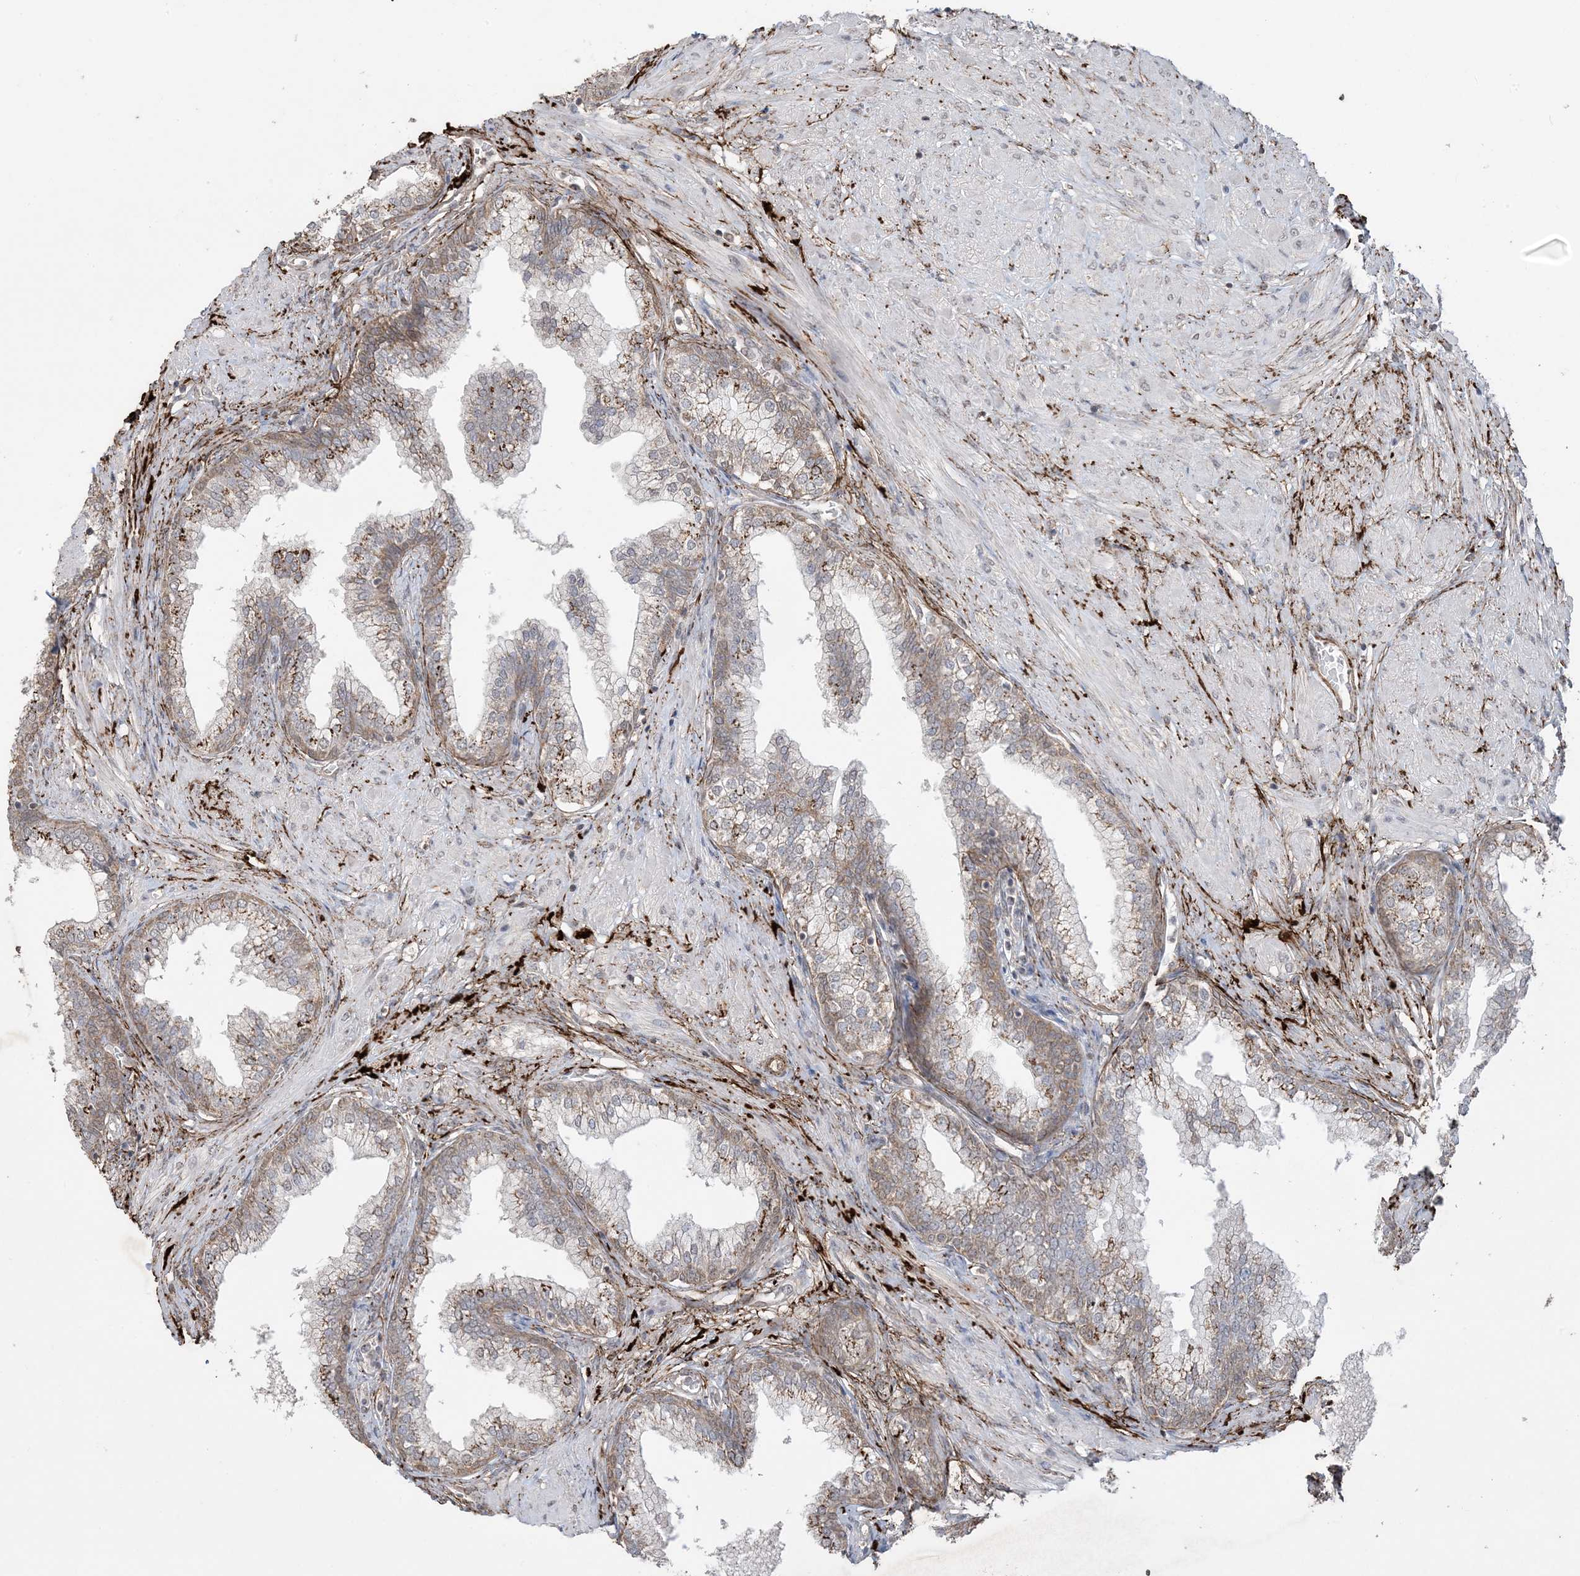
{"staining": {"intensity": "moderate", "quantity": ">75%", "location": "cytoplasmic/membranous"}, "tissue": "prostate", "cell_type": "Glandular cells", "image_type": "normal", "snomed": [{"axis": "morphology", "description": "Normal tissue, NOS"}, {"axis": "morphology", "description": "Urothelial carcinoma, Low grade"}, {"axis": "topography", "description": "Urinary bladder"}, {"axis": "topography", "description": "Prostate"}], "caption": "Immunohistochemistry staining of unremarkable prostate, which demonstrates medium levels of moderate cytoplasmic/membranous staining in about >75% of glandular cells indicating moderate cytoplasmic/membranous protein expression. The staining was performed using DAB (3,3'-diaminobenzidine) (brown) for protein detection and nuclei were counterstained in hematoxylin (blue).", "gene": "XRN1", "patient": {"sex": "male", "age": 60}}